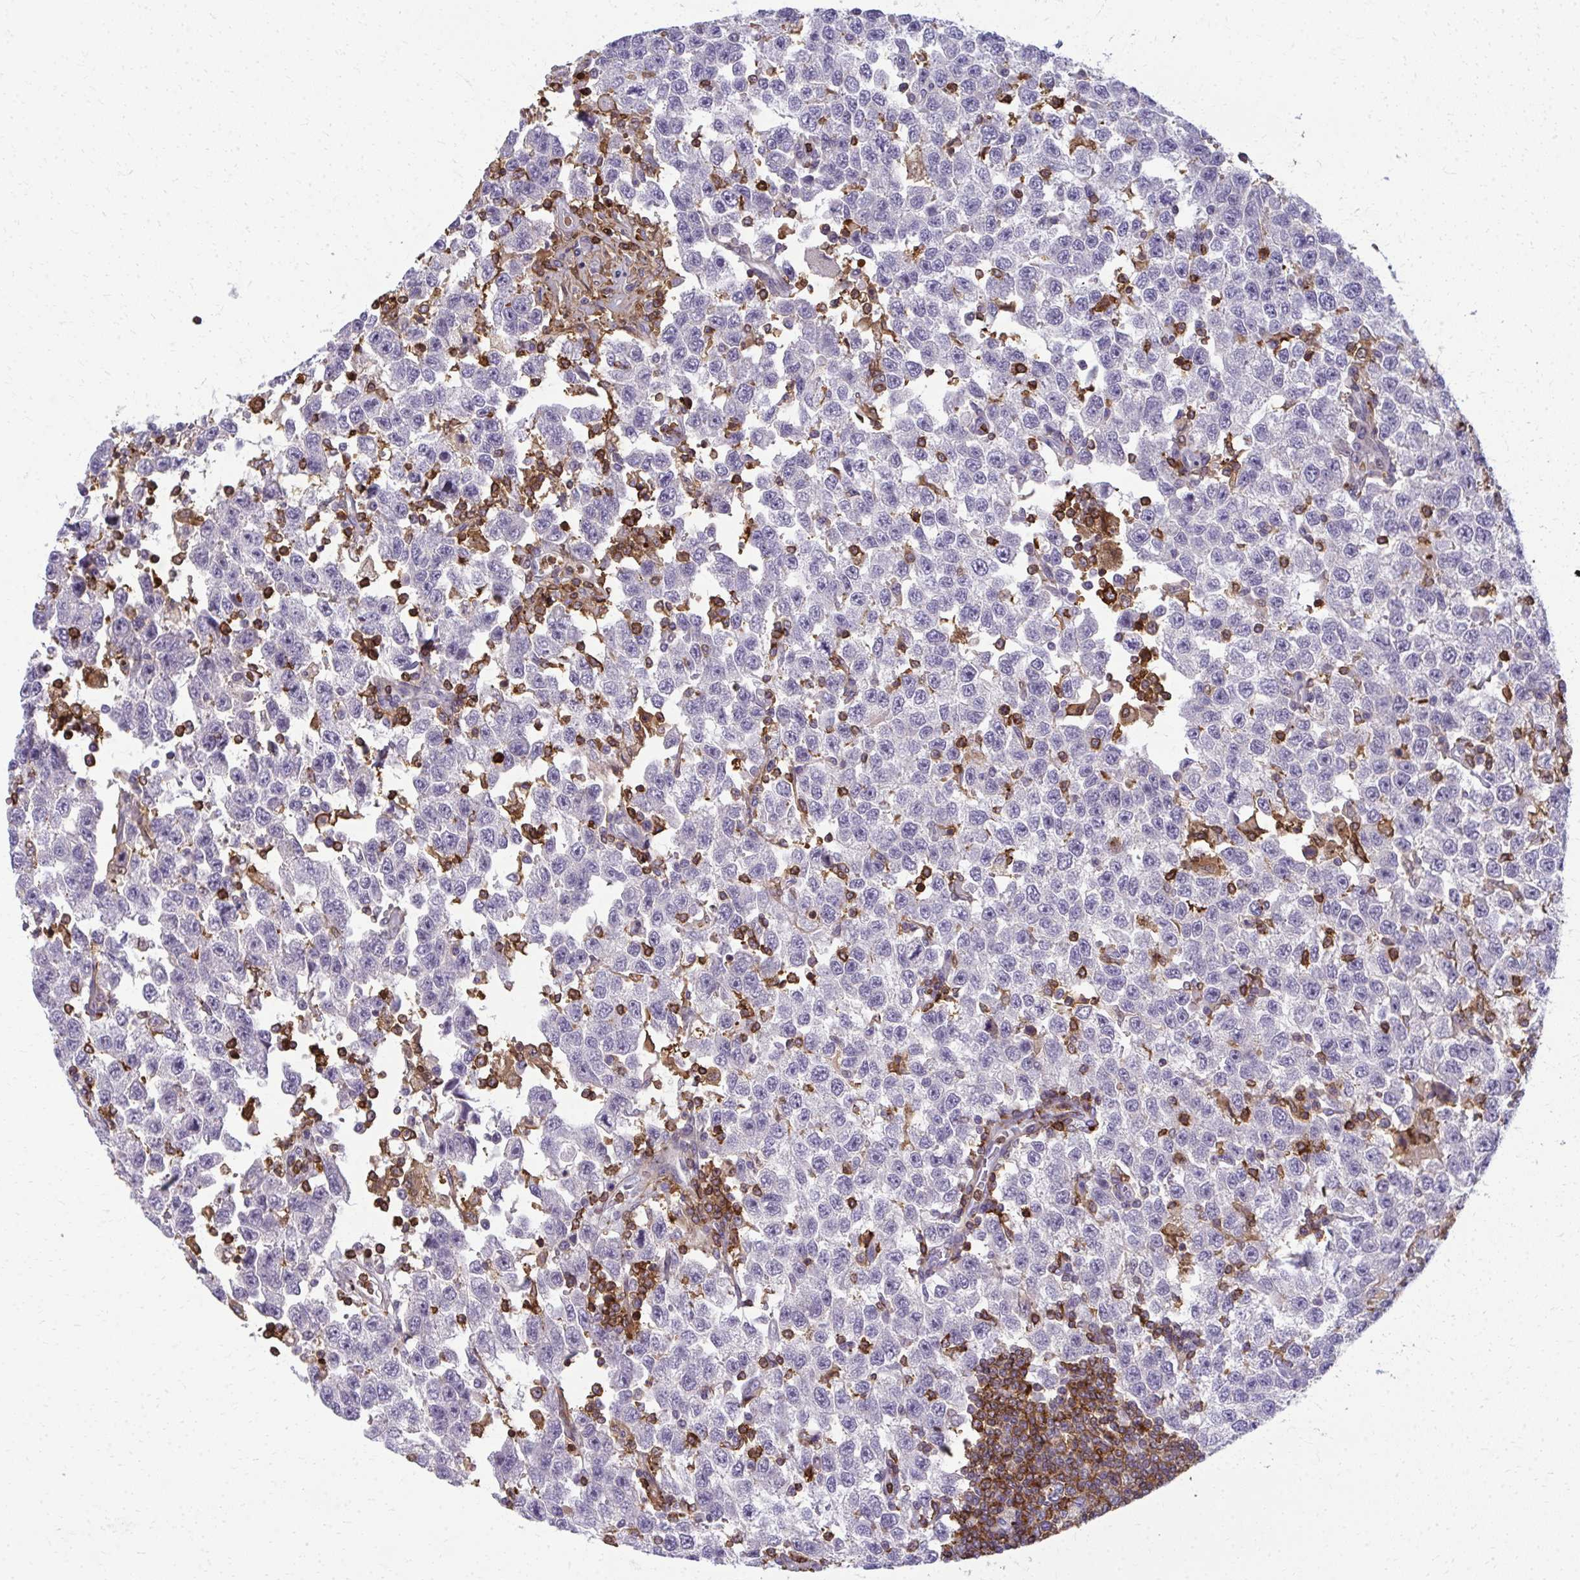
{"staining": {"intensity": "negative", "quantity": "none", "location": "none"}, "tissue": "testis cancer", "cell_type": "Tumor cells", "image_type": "cancer", "snomed": [{"axis": "morphology", "description": "Seminoma, NOS"}, {"axis": "topography", "description": "Testis"}], "caption": "Human testis cancer stained for a protein using IHC reveals no expression in tumor cells.", "gene": "AP5M1", "patient": {"sex": "male", "age": 41}}